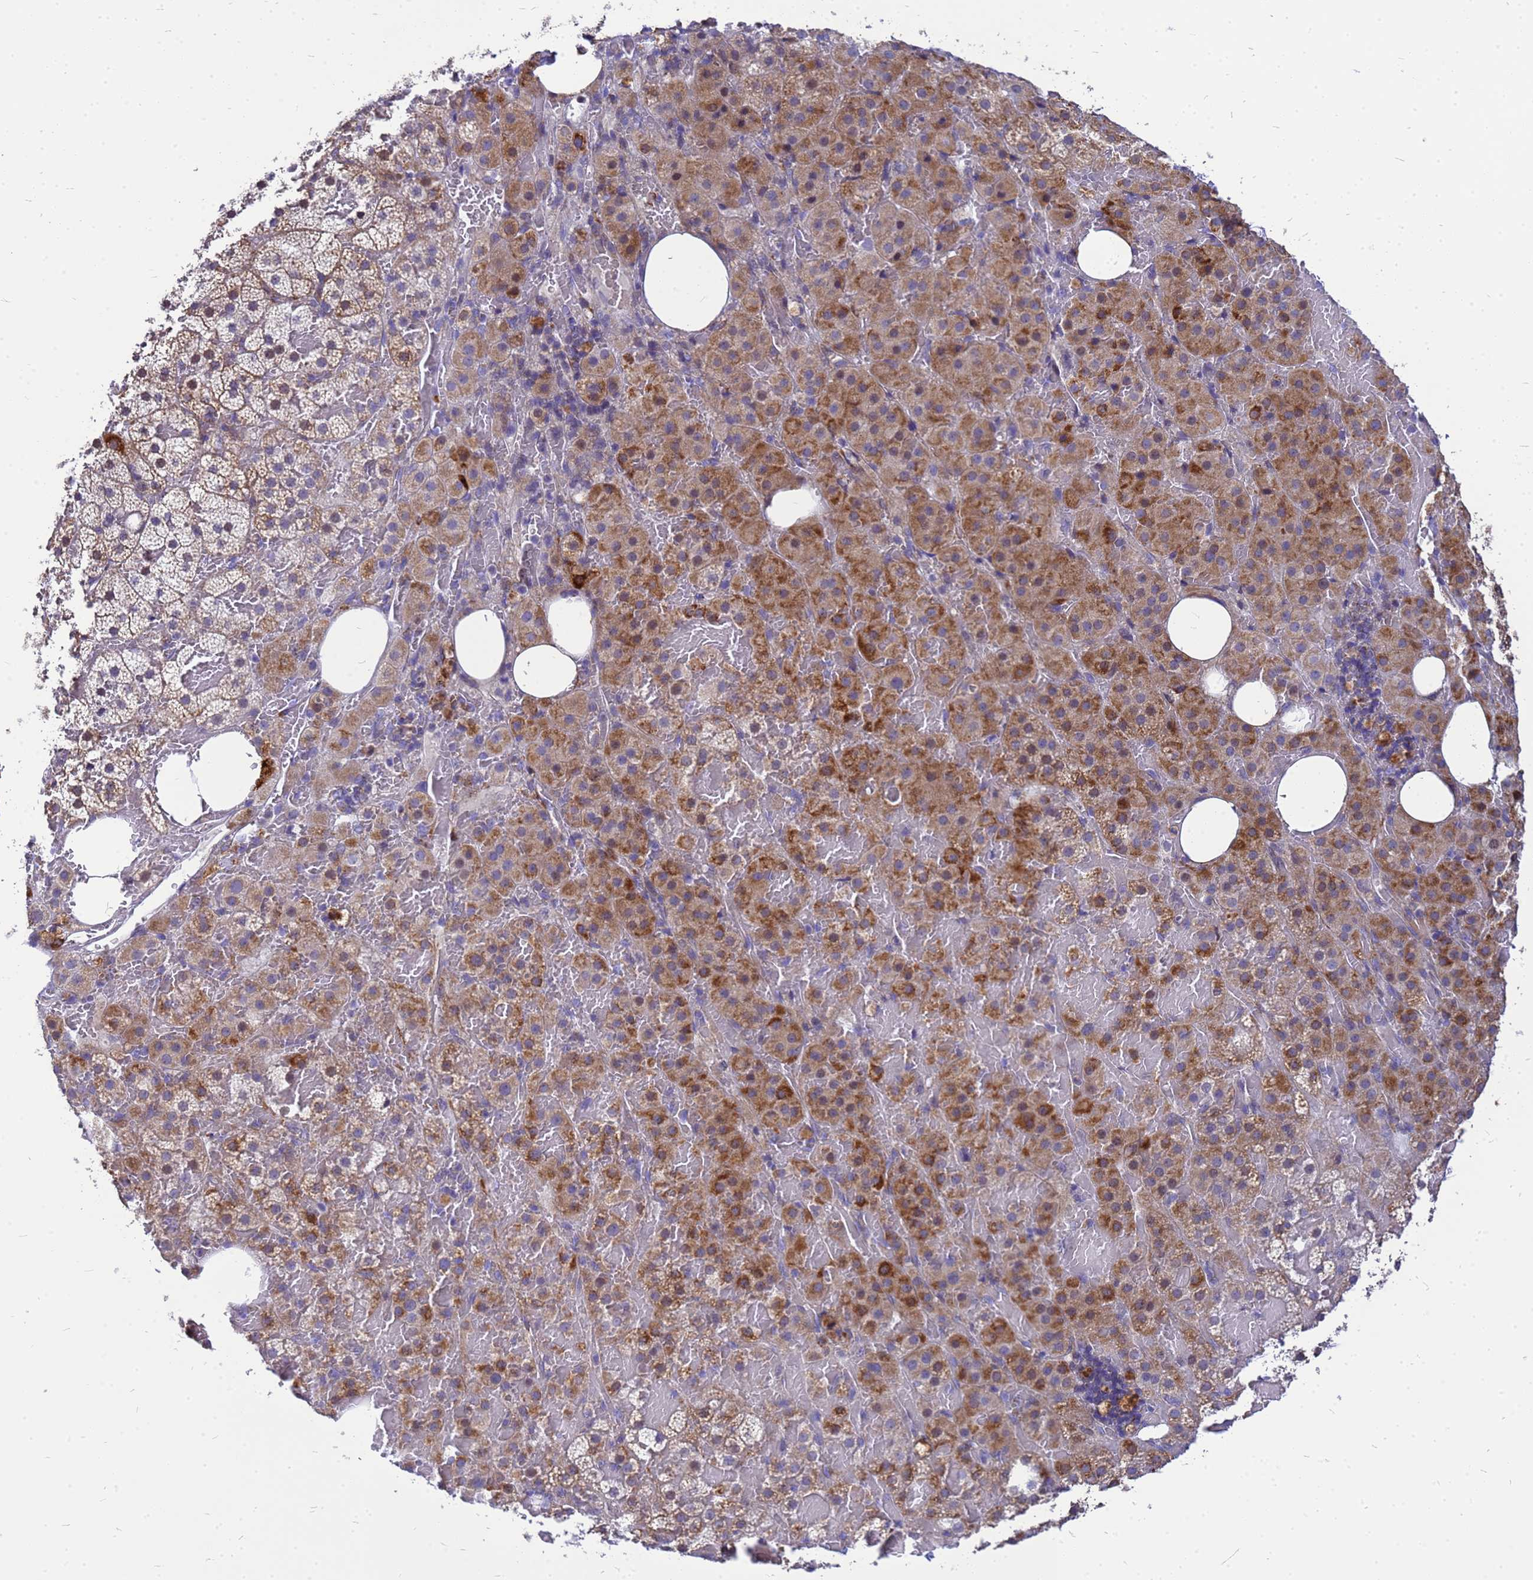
{"staining": {"intensity": "strong", "quantity": "25%-75%", "location": "cytoplasmic/membranous"}, "tissue": "adrenal gland", "cell_type": "Glandular cells", "image_type": "normal", "snomed": [{"axis": "morphology", "description": "Normal tissue, NOS"}, {"axis": "topography", "description": "Adrenal gland"}], "caption": "Protein staining exhibits strong cytoplasmic/membranous positivity in approximately 25%-75% of glandular cells in unremarkable adrenal gland. Using DAB (3,3'-diaminobenzidine) (brown) and hematoxylin (blue) stains, captured at high magnification using brightfield microscopy.", "gene": "CMC4", "patient": {"sex": "female", "age": 59}}